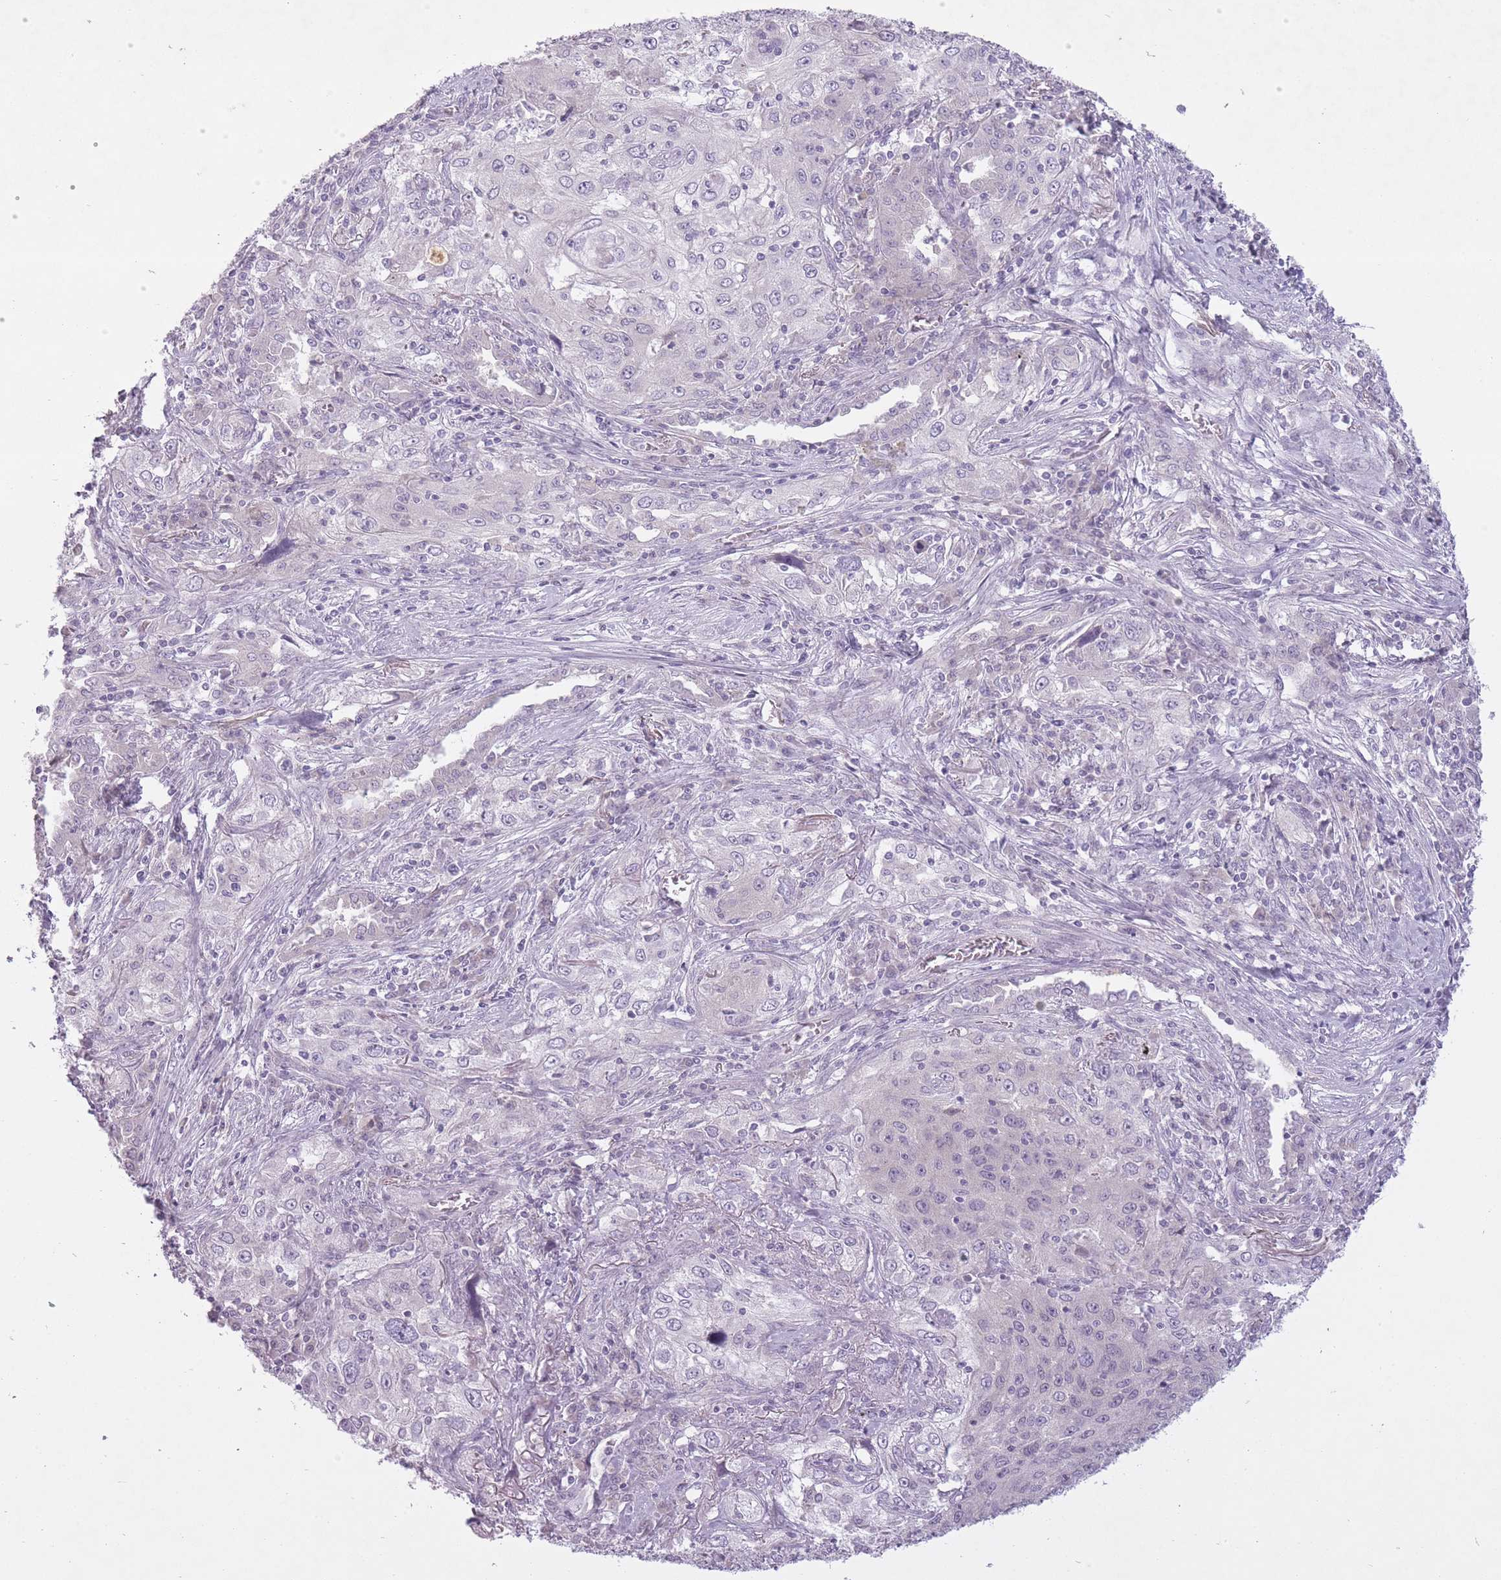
{"staining": {"intensity": "negative", "quantity": "none", "location": "none"}, "tissue": "lung cancer", "cell_type": "Tumor cells", "image_type": "cancer", "snomed": [{"axis": "morphology", "description": "Squamous cell carcinoma, NOS"}, {"axis": "topography", "description": "Lung"}], "caption": "IHC of squamous cell carcinoma (lung) displays no staining in tumor cells. The staining was performed using DAB to visualize the protein expression in brown, while the nuclei were stained in blue with hematoxylin (Magnification: 20x).", "gene": "FAM43B", "patient": {"sex": "female", "age": 69}}